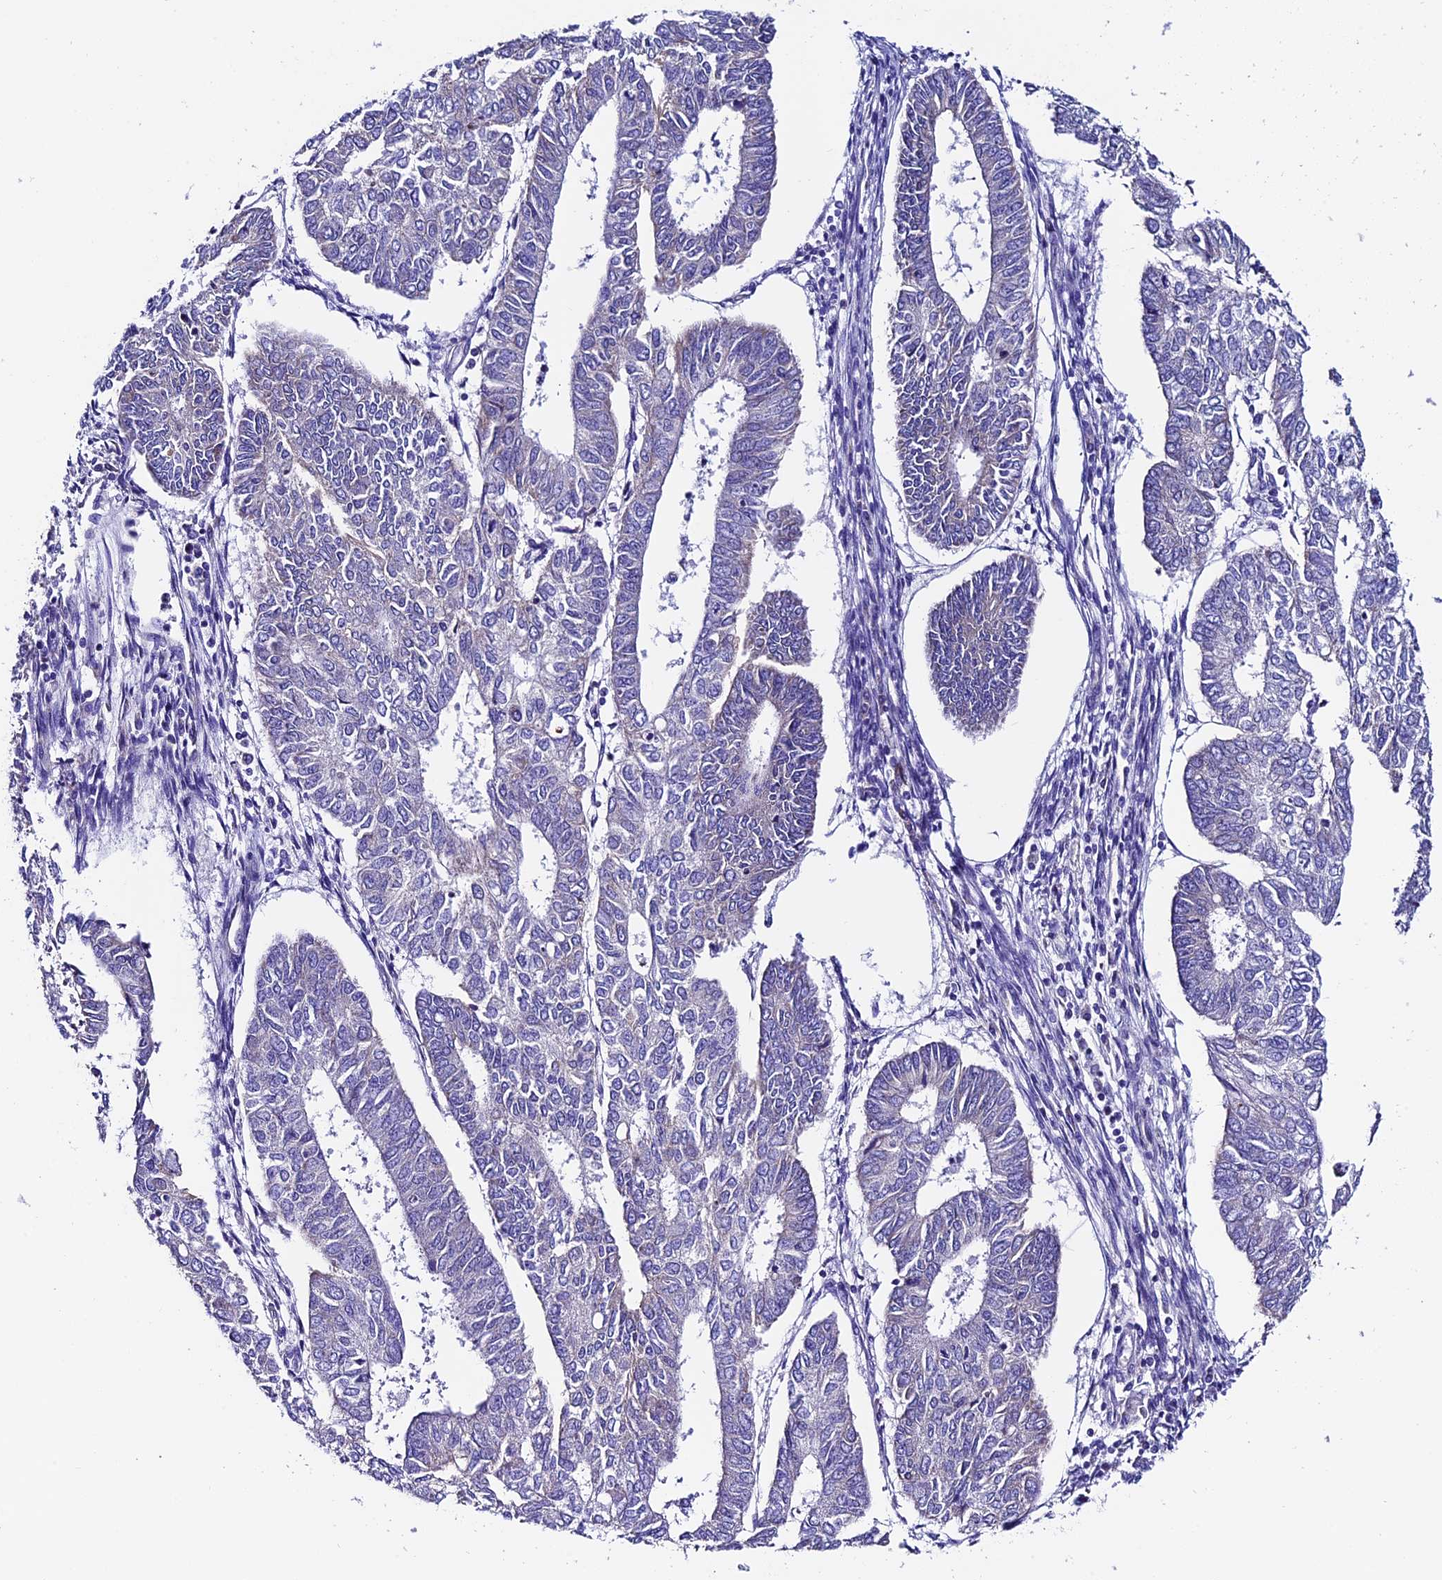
{"staining": {"intensity": "negative", "quantity": "none", "location": "none"}, "tissue": "endometrial cancer", "cell_type": "Tumor cells", "image_type": "cancer", "snomed": [{"axis": "morphology", "description": "Adenocarcinoma, NOS"}, {"axis": "topography", "description": "Endometrium"}], "caption": "The immunohistochemistry (IHC) image has no significant expression in tumor cells of endometrial cancer tissue. (Stains: DAB immunohistochemistry (IHC) with hematoxylin counter stain, Microscopy: brightfield microscopy at high magnification).", "gene": "COMTD1", "patient": {"sex": "female", "age": 68}}